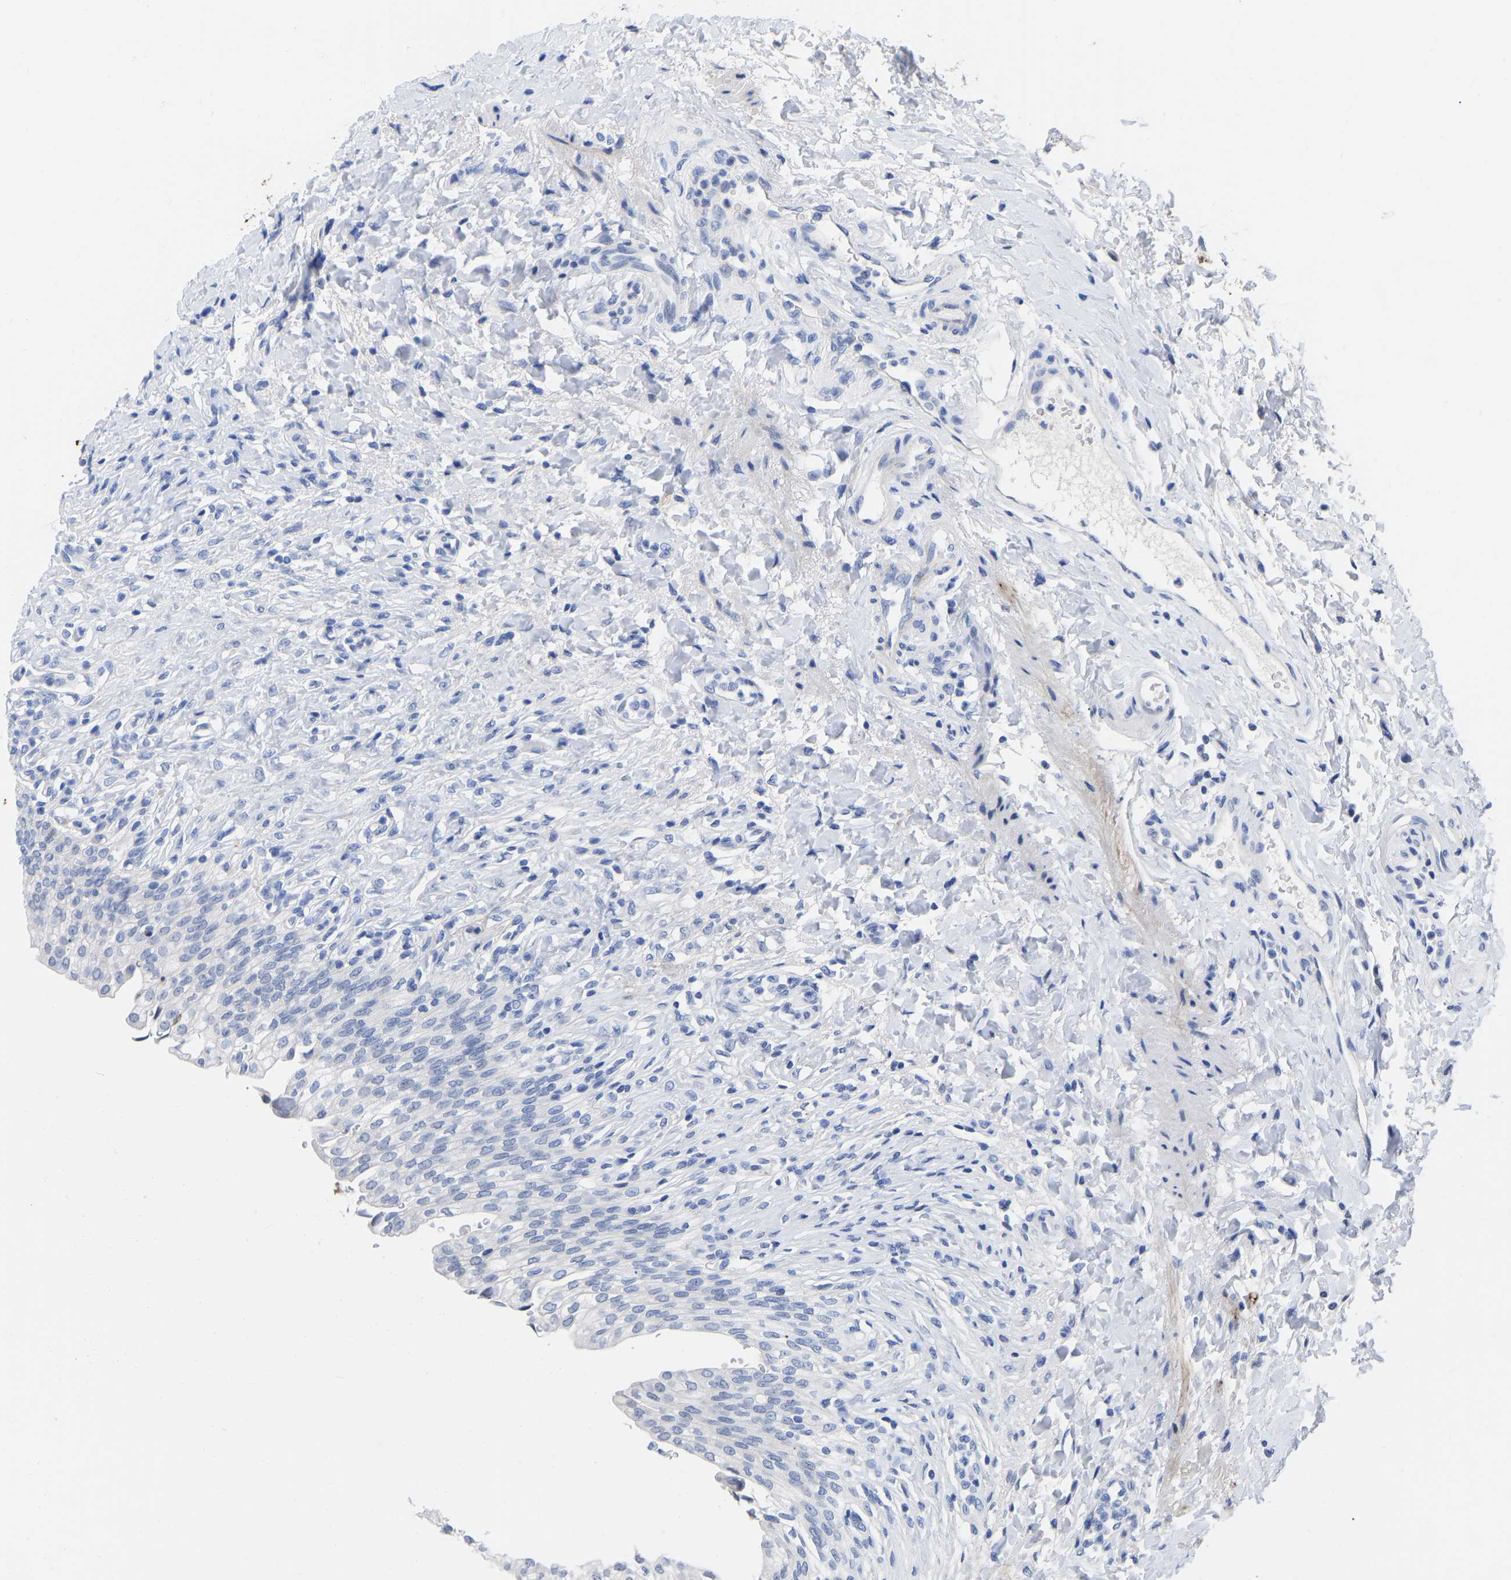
{"staining": {"intensity": "negative", "quantity": "none", "location": "none"}, "tissue": "urinary bladder", "cell_type": "Urothelial cells", "image_type": "normal", "snomed": [{"axis": "morphology", "description": "Urothelial carcinoma, High grade"}, {"axis": "topography", "description": "Urinary bladder"}], "caption": "An IHC image of unremarkable urinary bladder is shown. There is no staining in urothelial cells of urinary bladder.", "gene": "GPA33", "patient": {"sex": "male", "age": 46}}